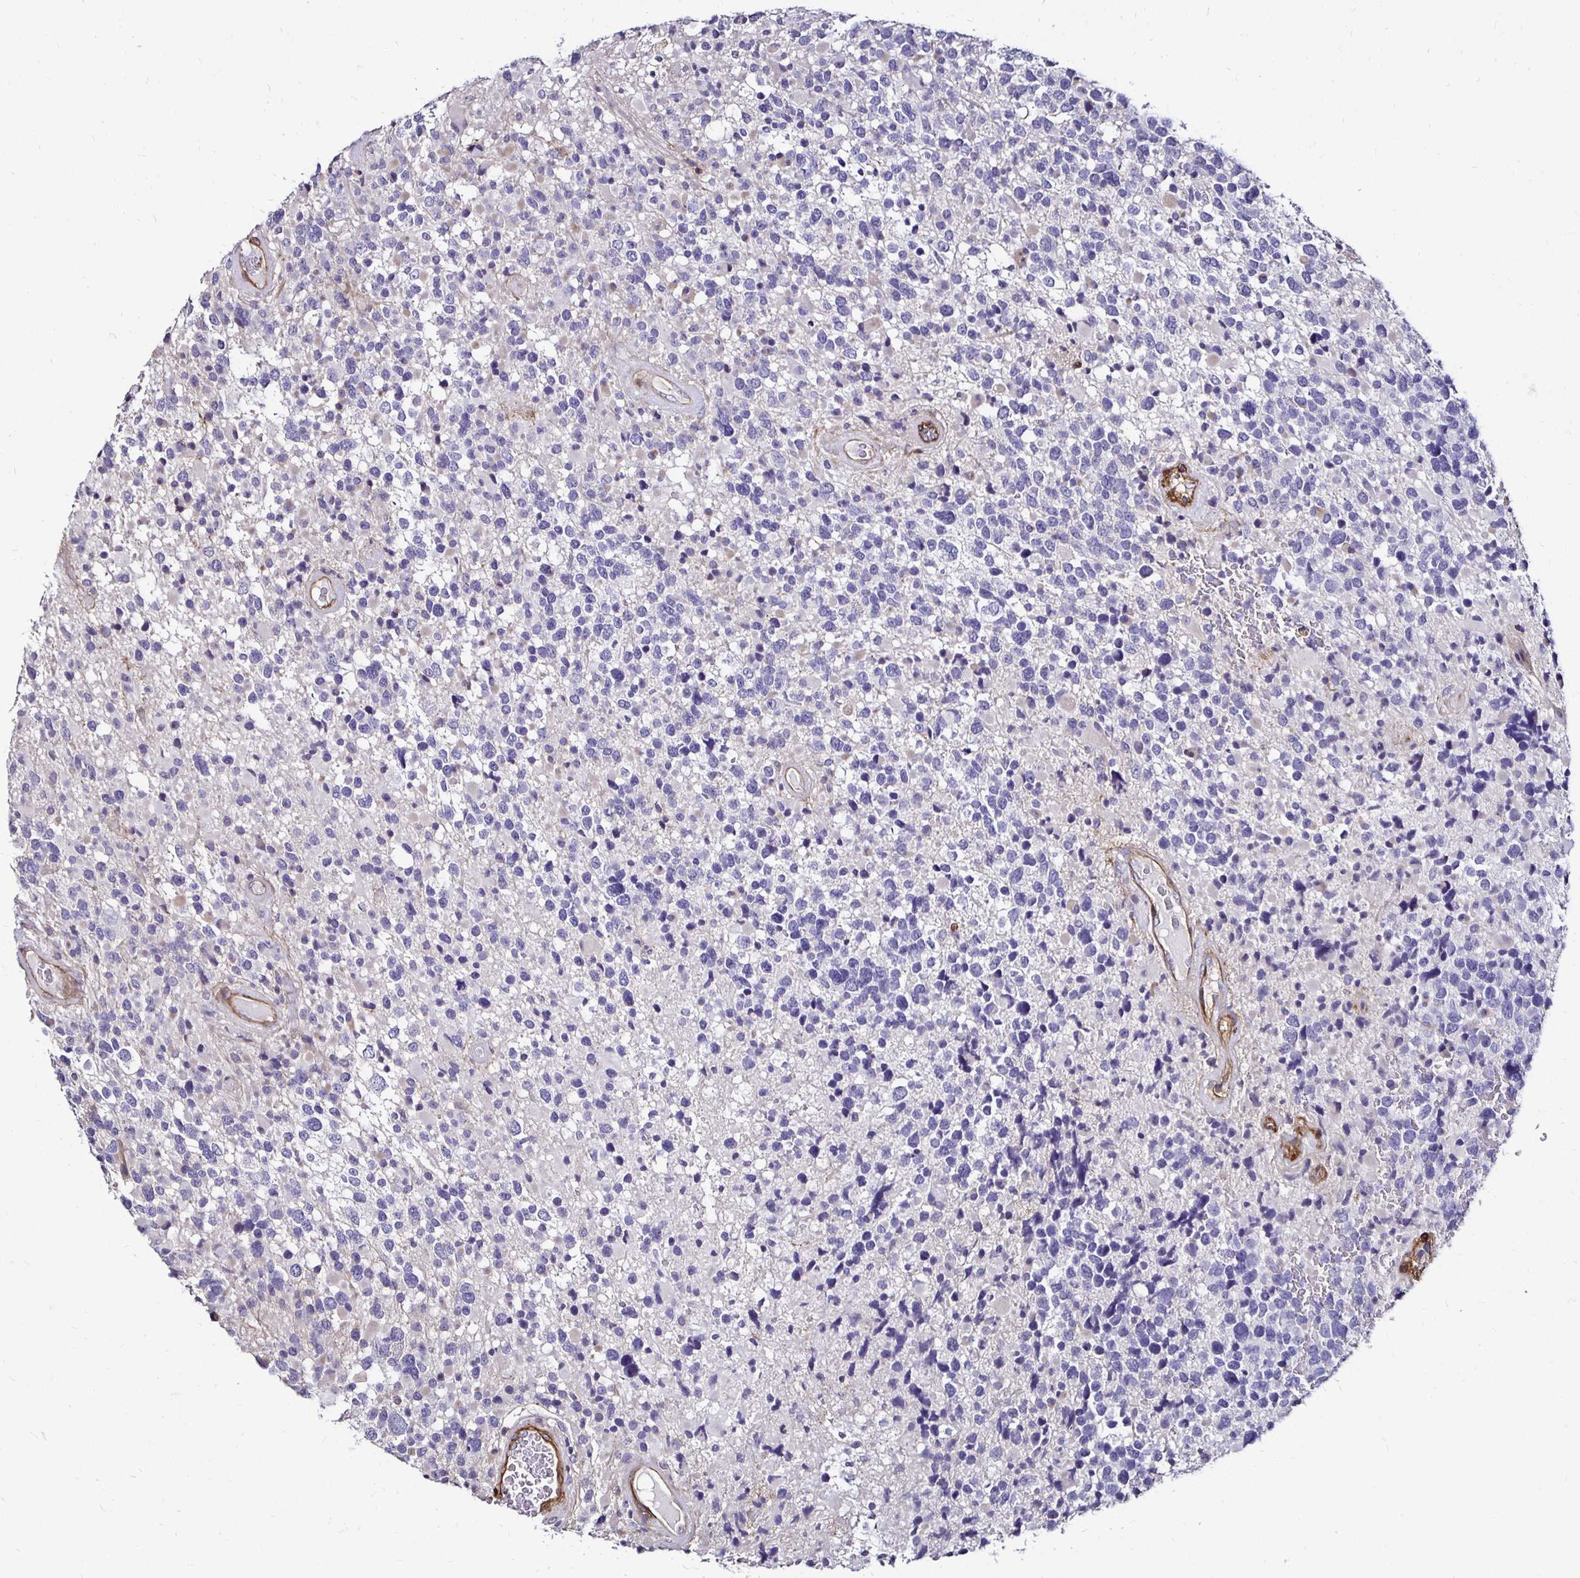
{"staining": {"intensity": "negative", "quantity": "none", "location": "none"}, "tissue": "glioma", "cell_type": "Tumor cells", "image_type": "cancer", "snomed": [{"axis": "morphology", "description": "Glioma, malignant, High grade"}, {"axis": "topography", "description": "Brain"}], "caption": "A high-resolution image shows immunohistochemistry (IHC) staining of high-grade glioma (malignant), which exhibits no significant positivity in tumor cells.", "gene": "ITGB1", "patient": {"sex": "female", "age": 40}}